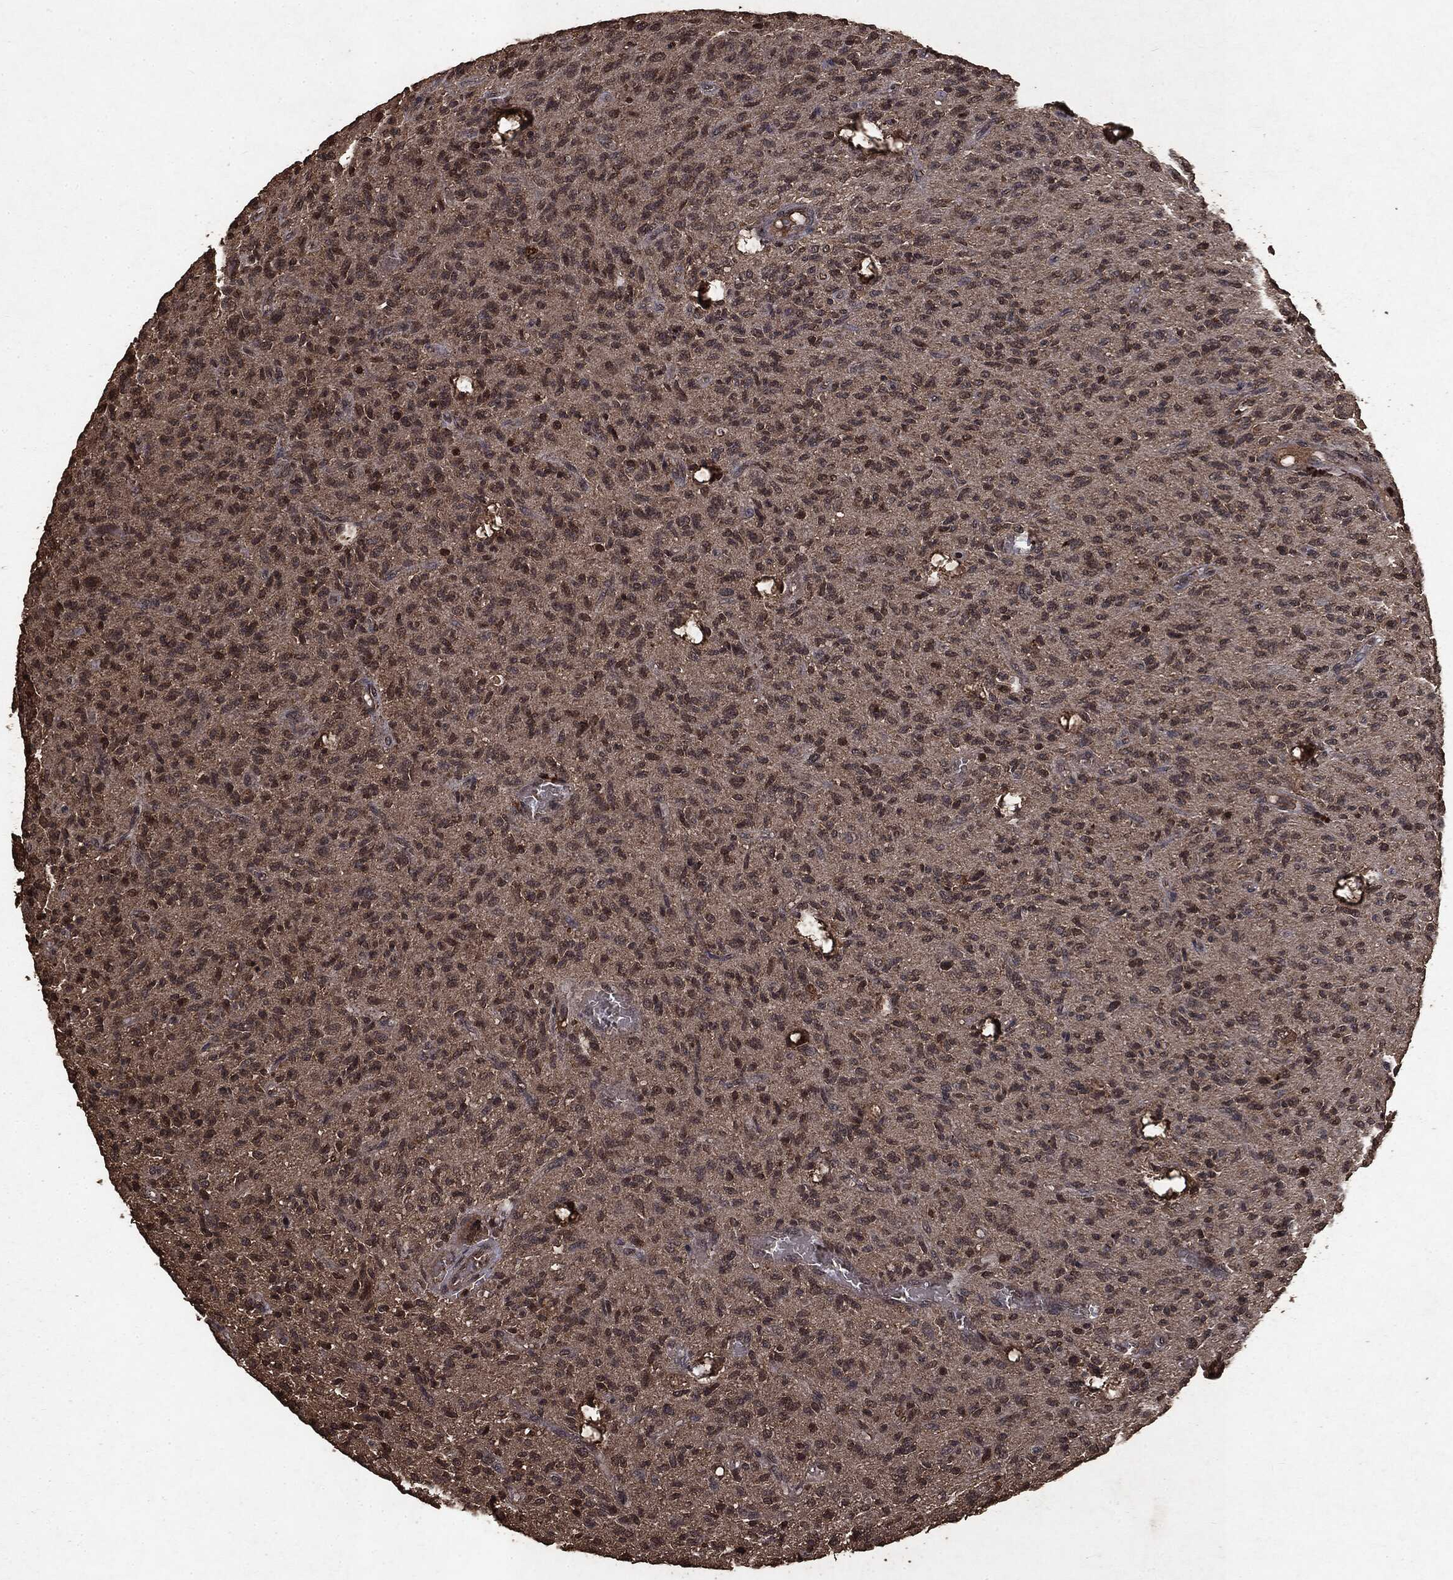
{"staining": {"intensity": "weak", "quantity": "<25%", "location": "cytoplasmic/membranous"}, "tissue": "glioma", "cell_type": "Tumor cells", "image_type": "cancer", "snomed": [{"axis": "morphology", "description": "Glioma, malignant, High grade"}, {"axis": "topography", "description": "Brain"}], "caption": "DAB immunohistochemical staining of human glioma demonstrates no significant expression in tumor cells. (Stains: DAB immunohistochemistry with hematoxylin counter stain, Microscopy: brightfield microscopy at high magnification).", "gene": "NME1", "patient": {"sex": "male", "age": 64}}